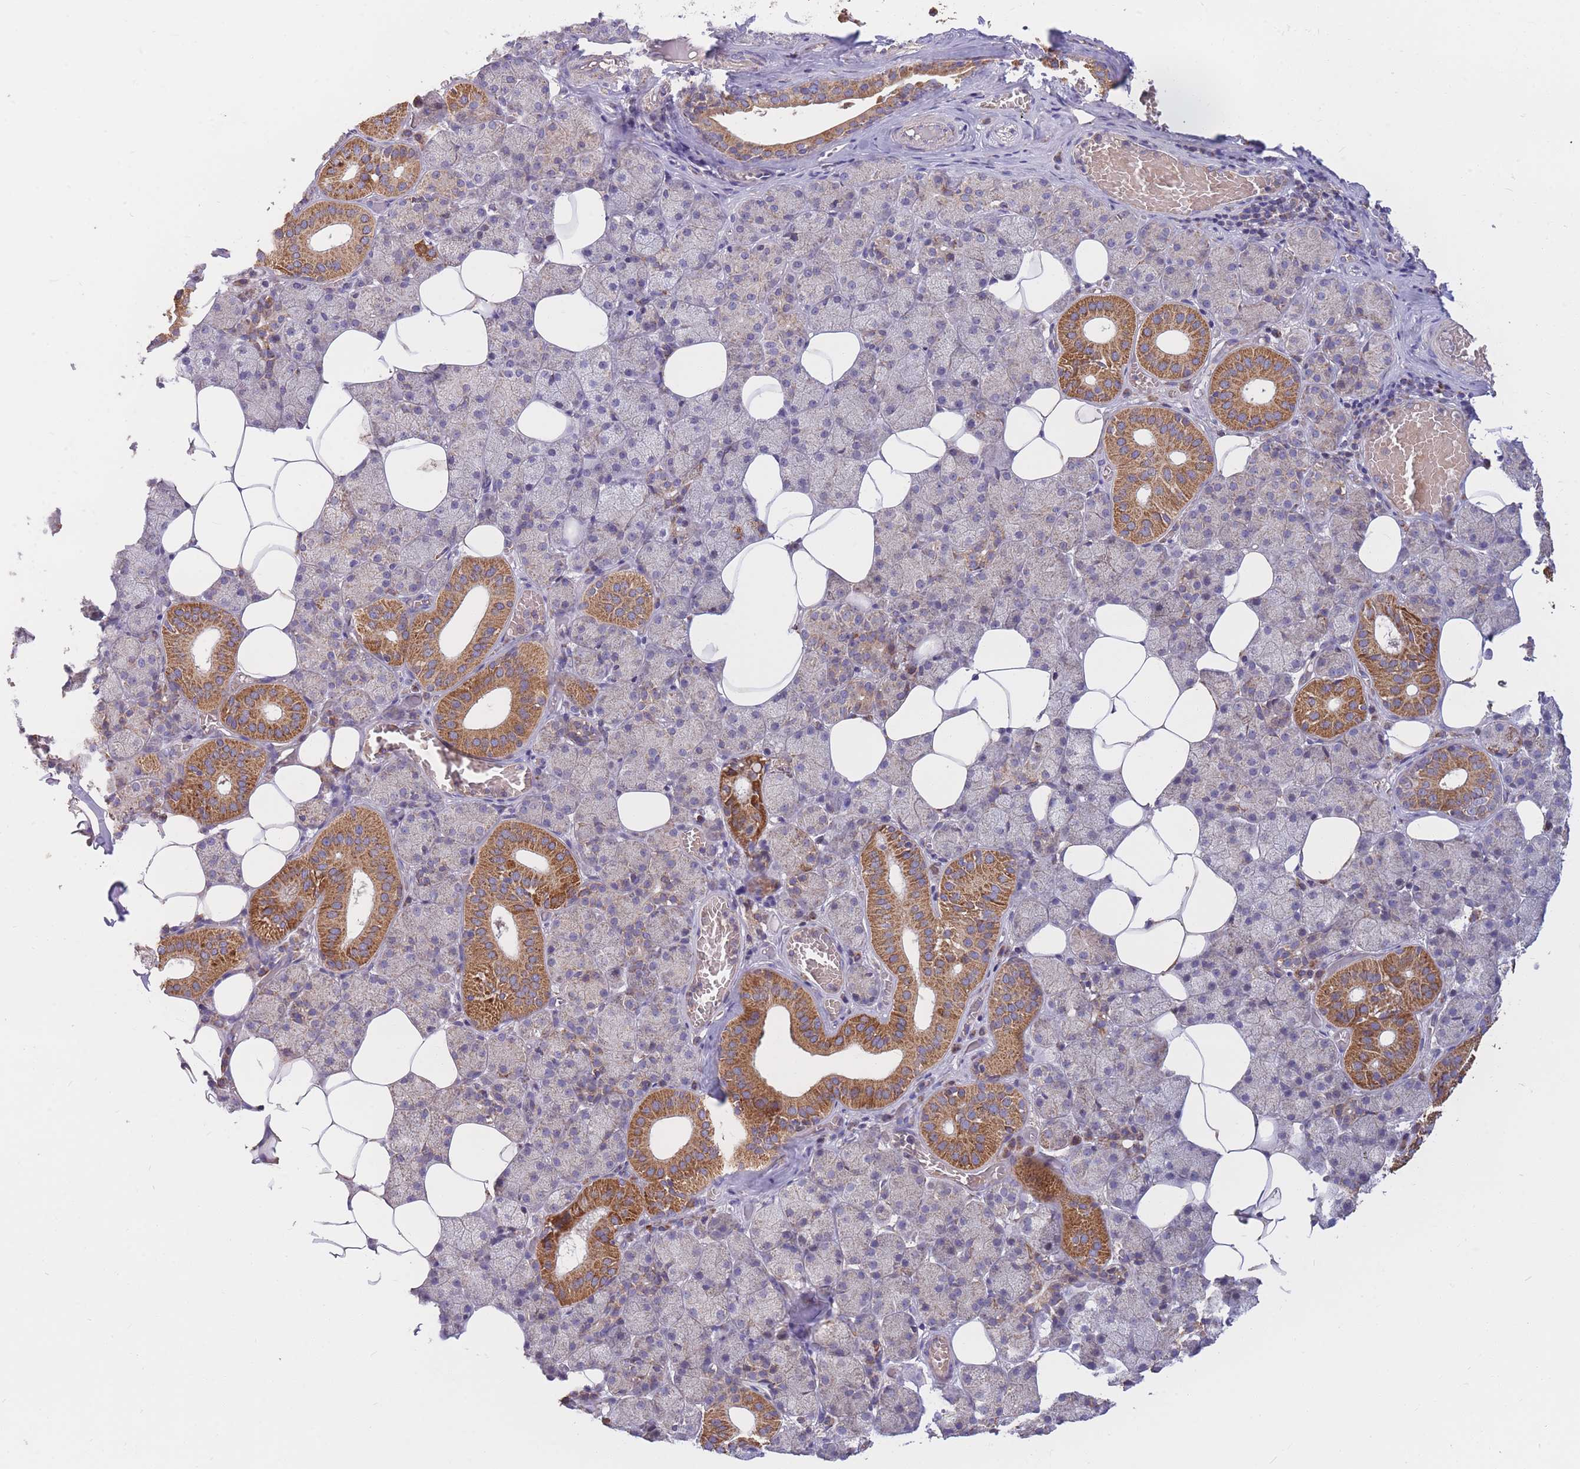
{"staining": {"intensity": "strong", "quantity": "25%-75%", "location": "cytoplasmic/membranous"}, "tissue": "salivary gland", "cell_type": "Glandular cells", "image_type": "normal", "snomed": [{"axis": "morphology", "description": "Normal tissue, NOS"}, {"axis": "topography", "description": "Salivary gland"}], "caption": "This is a histology image of immunohistochemistry (IHC) staining of benign salivary gland, which shows strong positivity in the cytoplasmic/membranous of glandular cells.", "gene": "PTPMT1", "patient": {"sex": "female", "age": 33}}